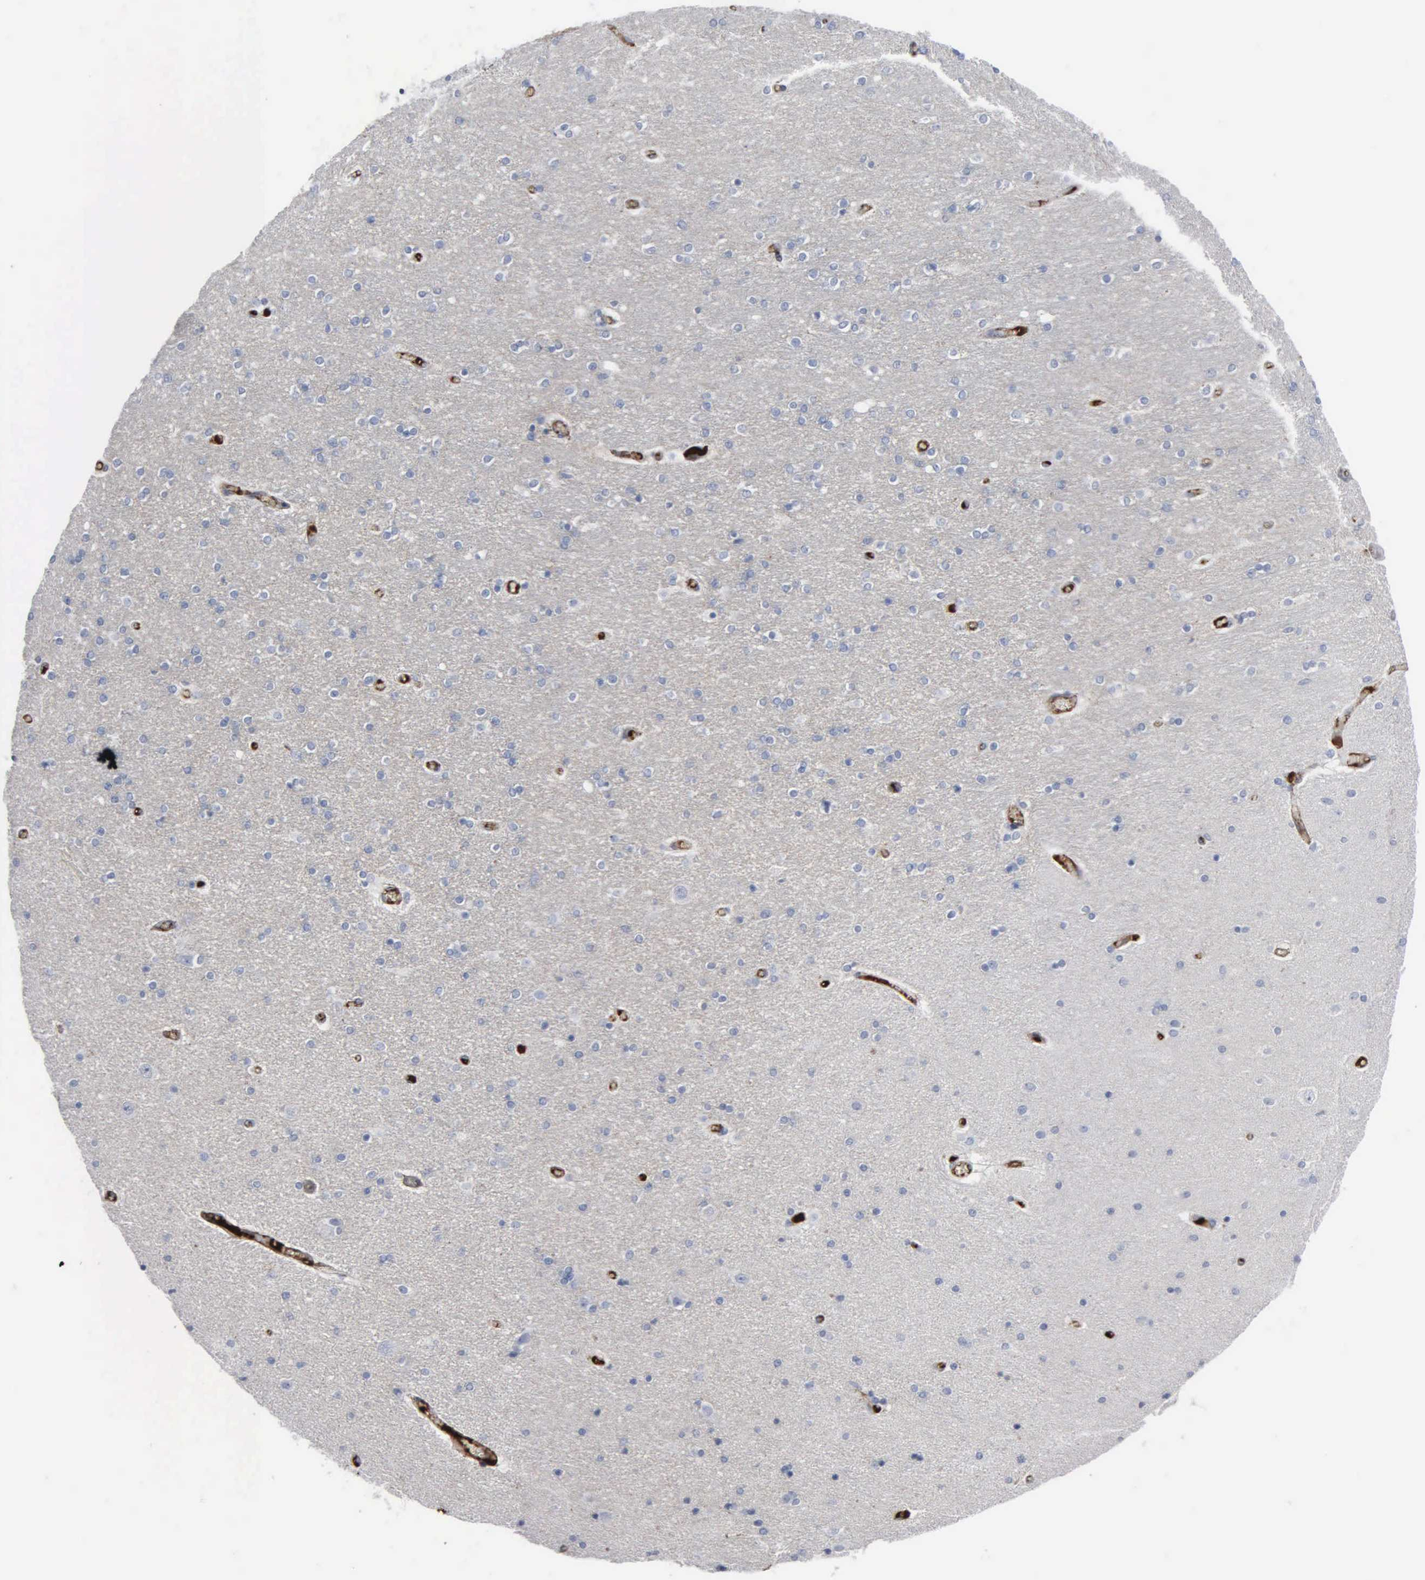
{"staining": {"intensity": "negative", "quantity": "none", "location": "none"}, "tissue": "hippocampus", "cell_type": "Glial cells", "image_type": "normal", "snomed": [{"axis": "morphology", "description": "Normal tissue, NOS"}, {"axis": "topography", "description": "Hippocampus"}], "caption": "Protein analysis of unremarkable hippocampus shows no significant expression in glial cells.", "gene": "FN1", "patient": {"sex": "female", "age": 54}}